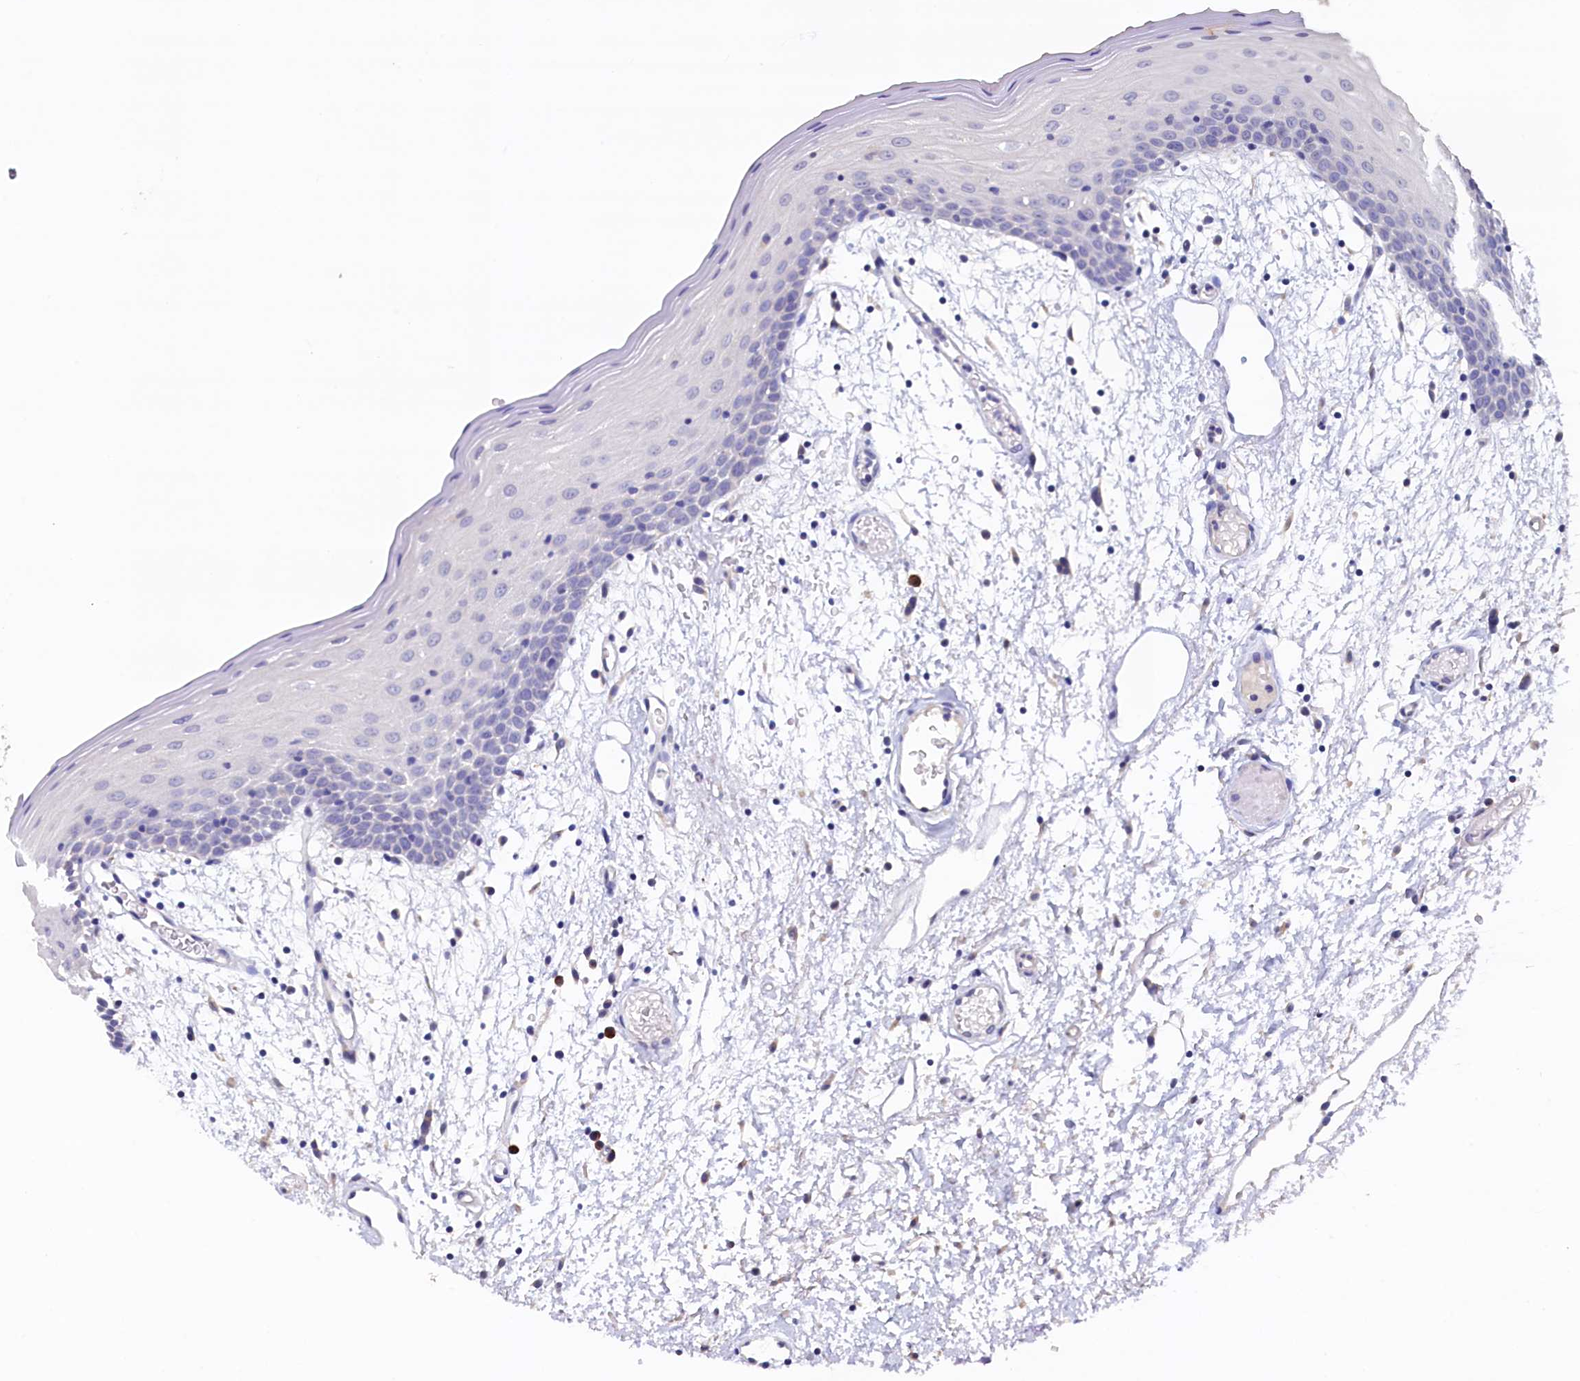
{"staining": {"intensity": "negative", "quantity": "none", "location": "none"}, "tissue": "oral mucosa", "cell_type": "Squamous epithelial cells", "image_type": "normal", "snomed": [{"axis": "morphology", "description": "Normal tissue, NOS"}, {"axis": "topography", "description": "Skeletal muscle"}, {"axis": "topography", "description": "Oral tissue"}, {"axis": "topography", "description": "Salivary gland"}, {"axis": "topography", "description": "Peripheral nerve tissue"}], "caption": "The histopathology image reveals no significant positivity in squamous epithelial cells of oral mucosa. Brightfield microscopy of immunohistochemistry stained with DAB (3,3'-diaminobenzidine) (brown) and hematoxylin (blue), captured at high magnification.", "gene": "CBLIF", "patient": {"sex": "male", "age": 54}}